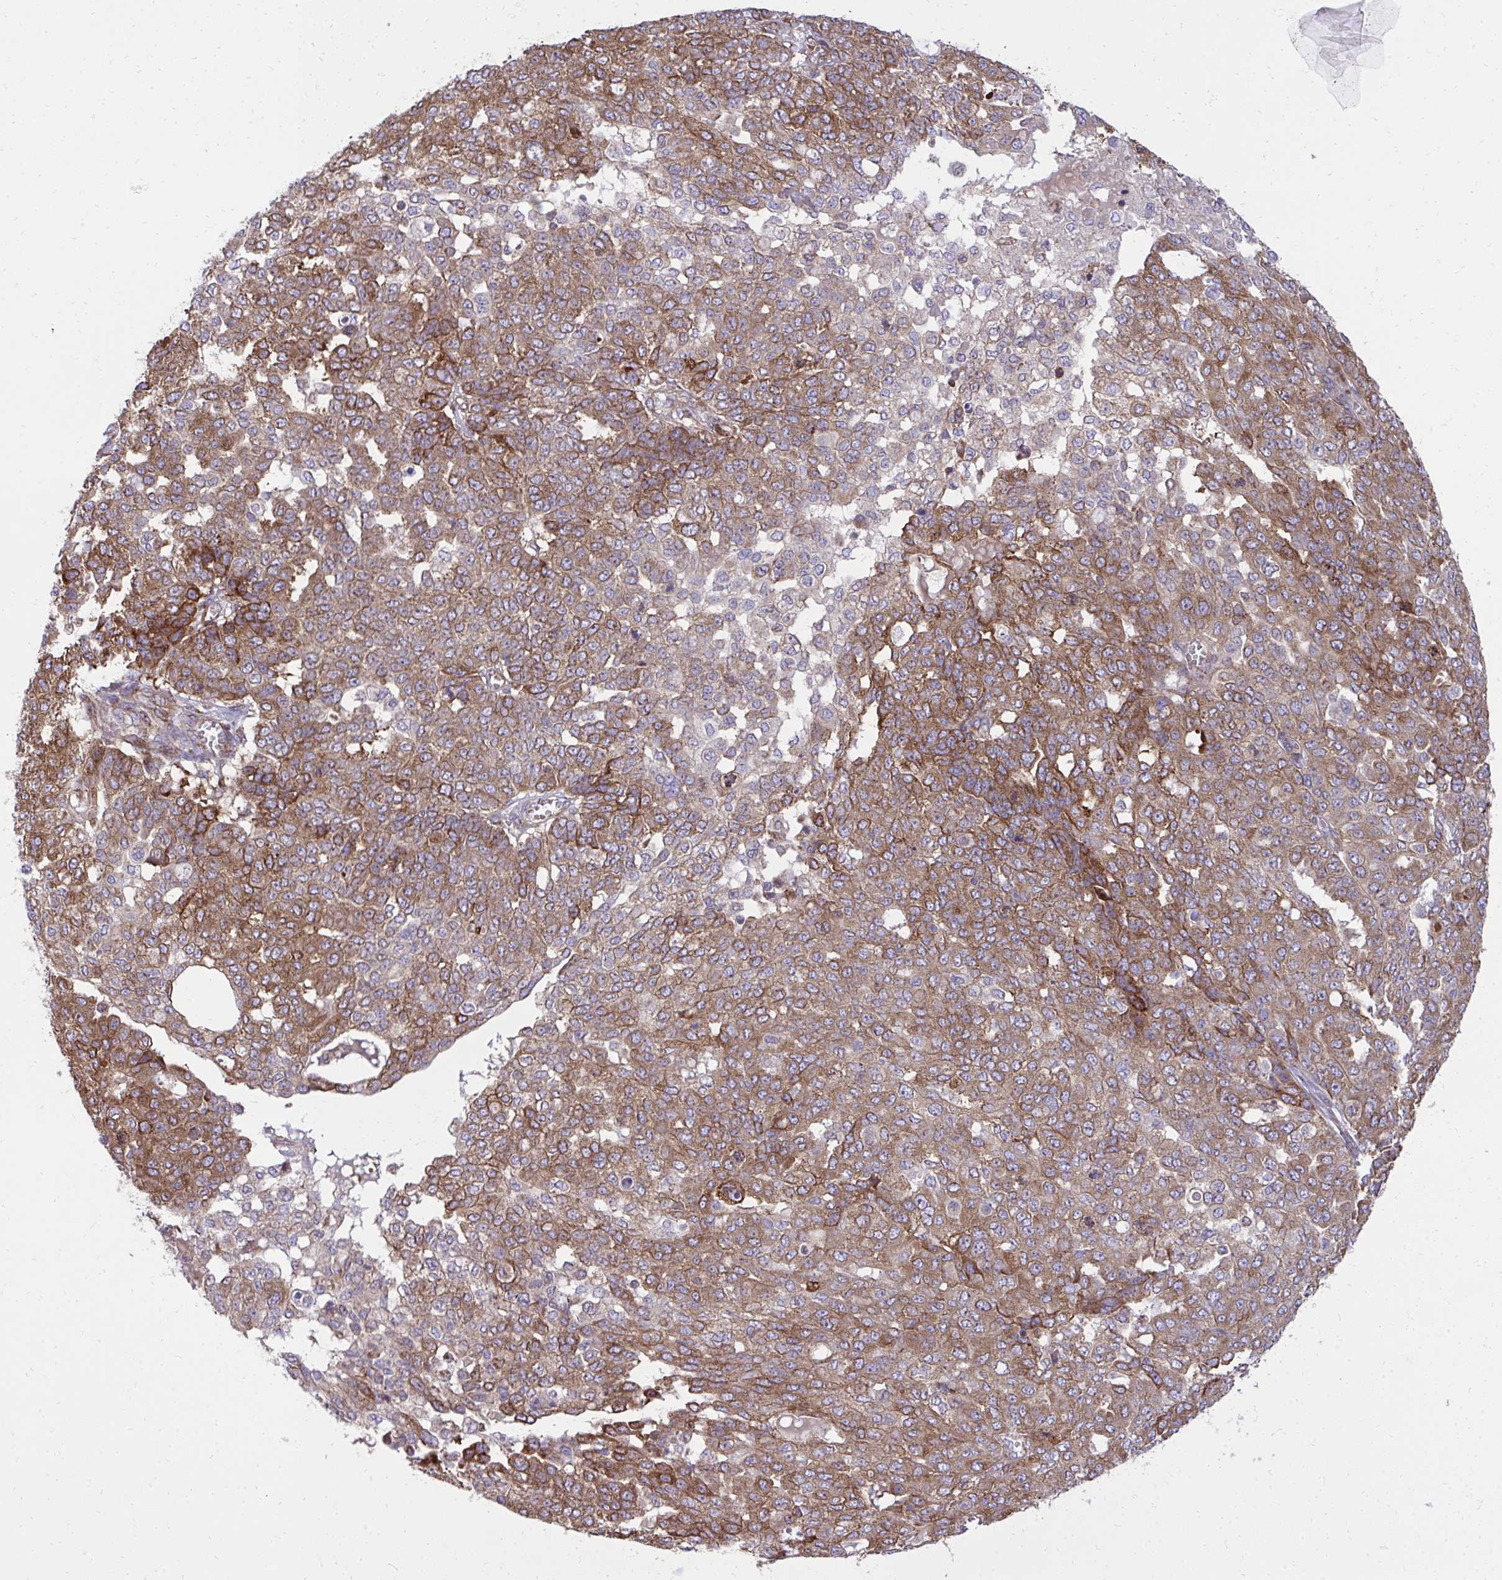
{"staining": {"intensity": "moderate", "quantity": ">75%", "location": "cytoplasmic/membranous"}, "tissue": "ovarian cancer", "cell_type": "Tumor cells", "image_type": "cancer", "snomed": [{"axis": "morphology", "description": "Cystadenocarcinoma, serous, NOS"}, {"axis": "topography", "description": "Soft tissue"}, {"axis": "topography", "description": "Ovary"}], "caption": "Protein expression analysis of human ovarian serous cystadenocarcinoma reveals moderate cytoplasmic/membranous expression in approximately >75% of tumor cells.", "gene": "NMNAT3", "patient": {"sex": "female", "age": 57}}